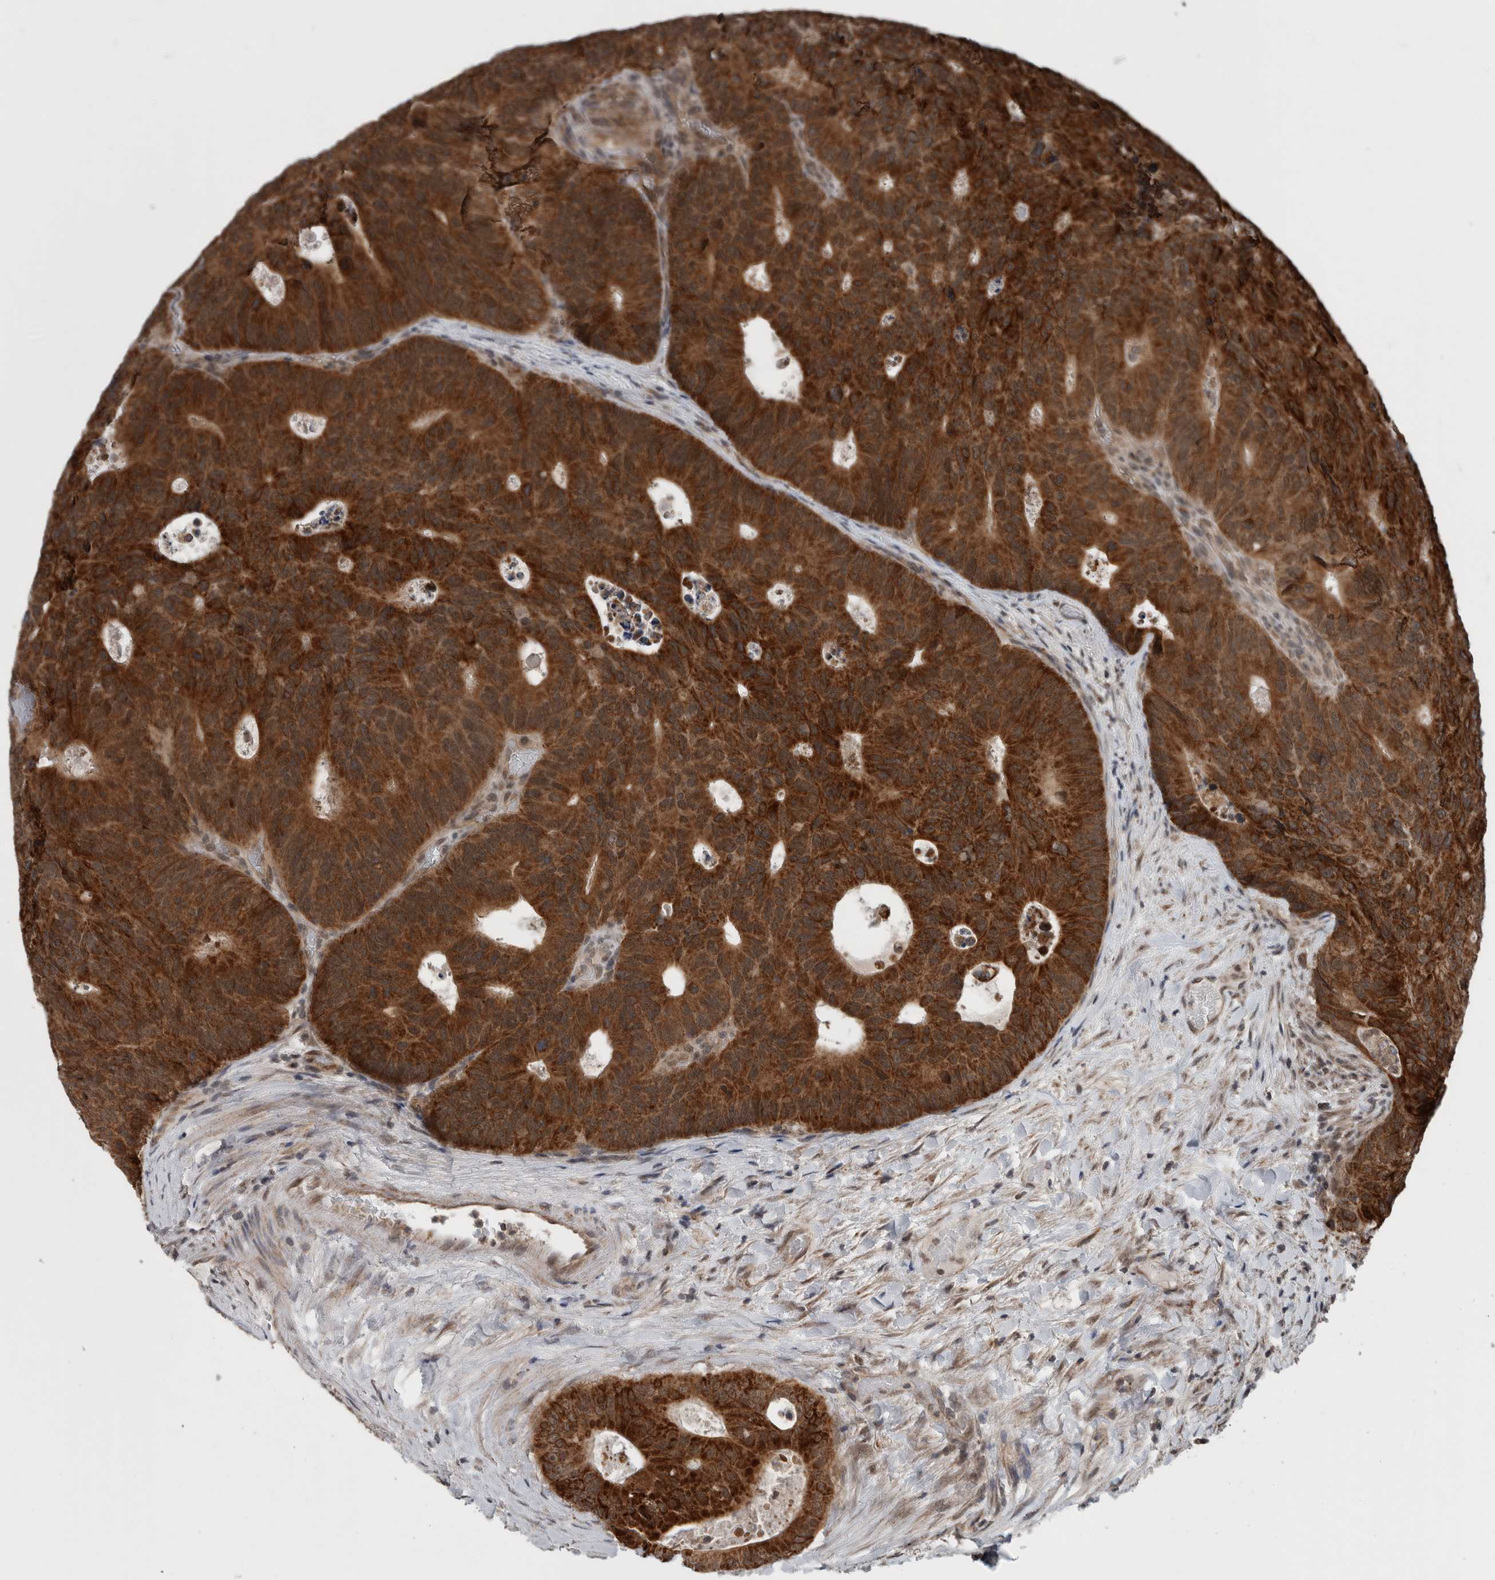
{"staining": {"intensity": "strong", "quantity": ">75%", "location": "cytoplasmic/membranous"}, "tissue": "colorectal cancer", "cell_type": "Tumor cells", "image_type": "cancer", "snomed": [{"axis": "morphology", "description": "Adenocarcinoma, NOS"}, {"axis": "topography", "description": "Colon"}], "caption": "The photomicrograph reveals immunohistochemical staining of adenocarcinoma (colorectal). There is strong cytoplasmic/membranous positivity is identified in approximately >75% of tumor cells. Nuclei are stained in blue.", "gene": "ENY2", "patient": {"sex": "male", "age": 87}}